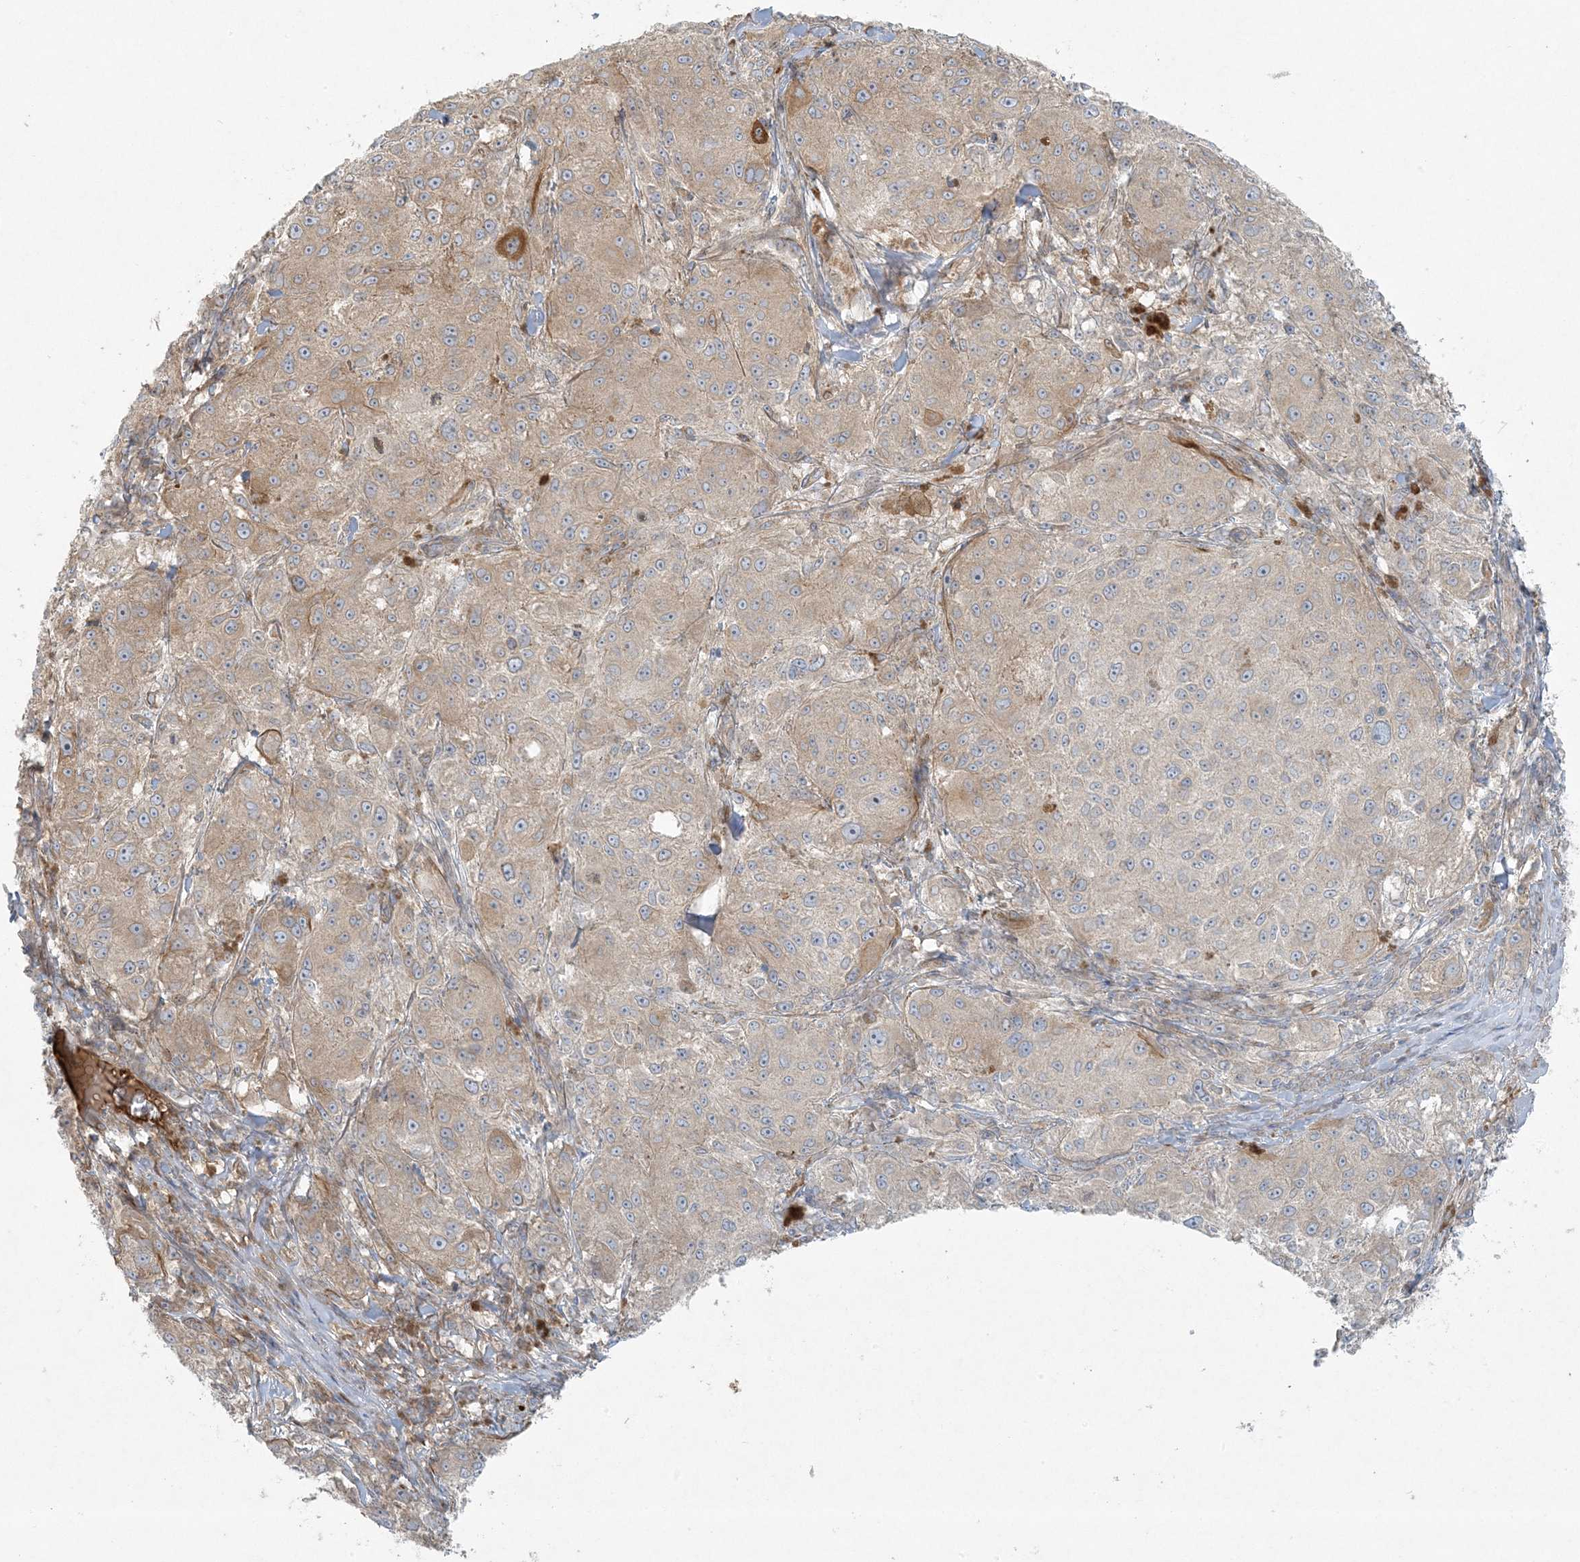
{"staining": {"intensity": "moderate", "quantity": "25%-75%", "location": "cytoplasmic/membranous"}, "tissue": "melanoma", "cell_type": "Tumor cells", "image_type": "cancer", "snomed": [{"axis": "morphology", "description": "Necrosis, NOS"}, {"axis": "morphology", "description": "Malignant melanoma, NOS"}, {"axis": "topography", "description": "Skin"}], "caption": "Malignant melanoma stained with a protein marker exhibits moderate staining in tumor cells.", "gene": "PIK3R4", "patient": {"sex": "female", "age": 87}}